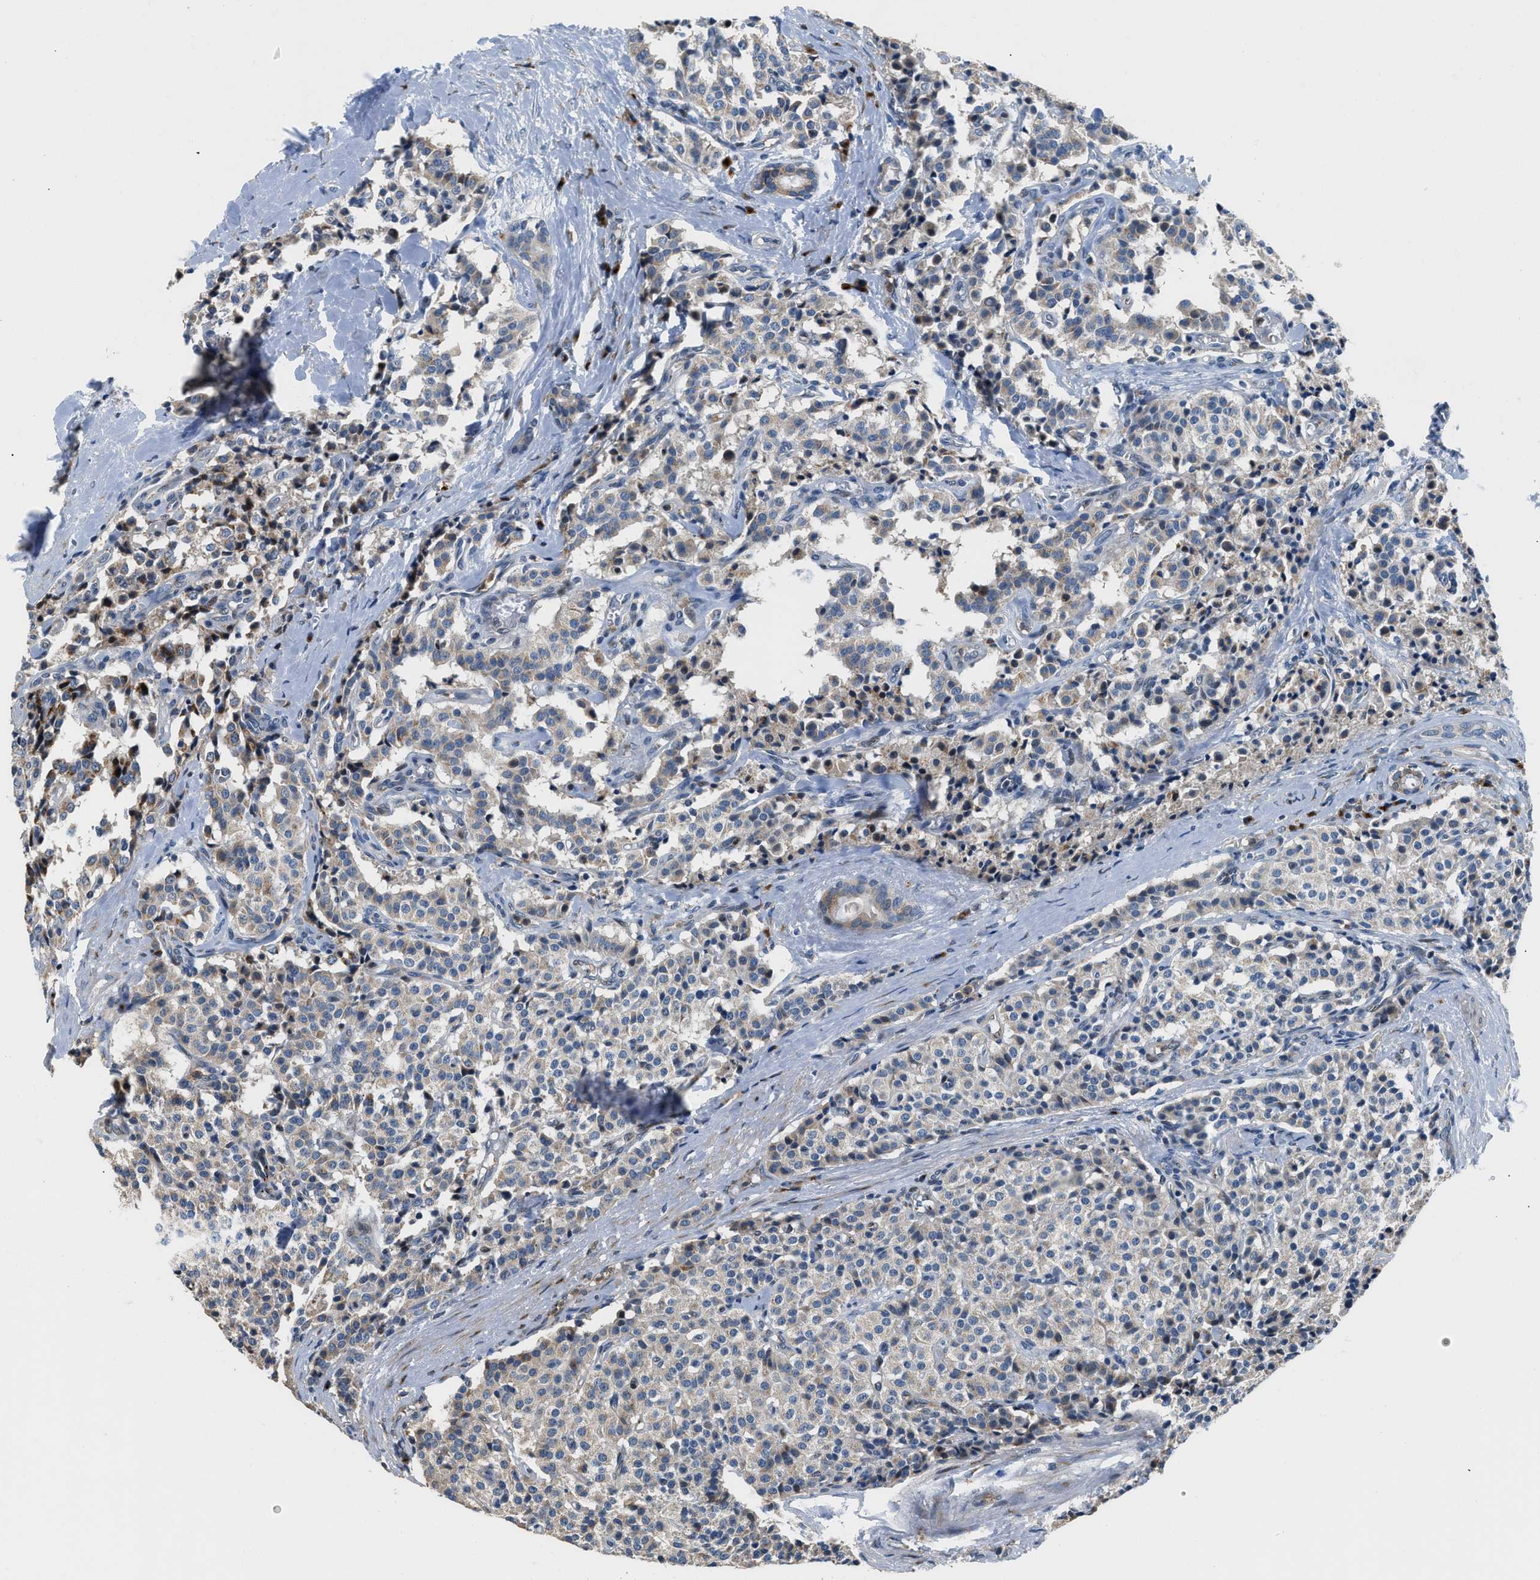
{"staining": {"intensity": "moderate", "quantity": "25%-75%", "location": "cytoplasmic/membranous"}, "tissue": "carcinoid", "cell_type": "Tumor cells", "image_type": "cancer", "snomed": [{"axis": "morphology", "description": "Carcinoid, malignant, NOS"}, {"axis": "topography", "description": "Lung"}], "caption": "About 25%-75% of tumor cells in human carcinoid display moderate cytoplasmic/membranous protein positivity as visualized by brown immunohistochemical staining.", "gene": "FUT8", "patient": {"sex": "male", "age": 30}}